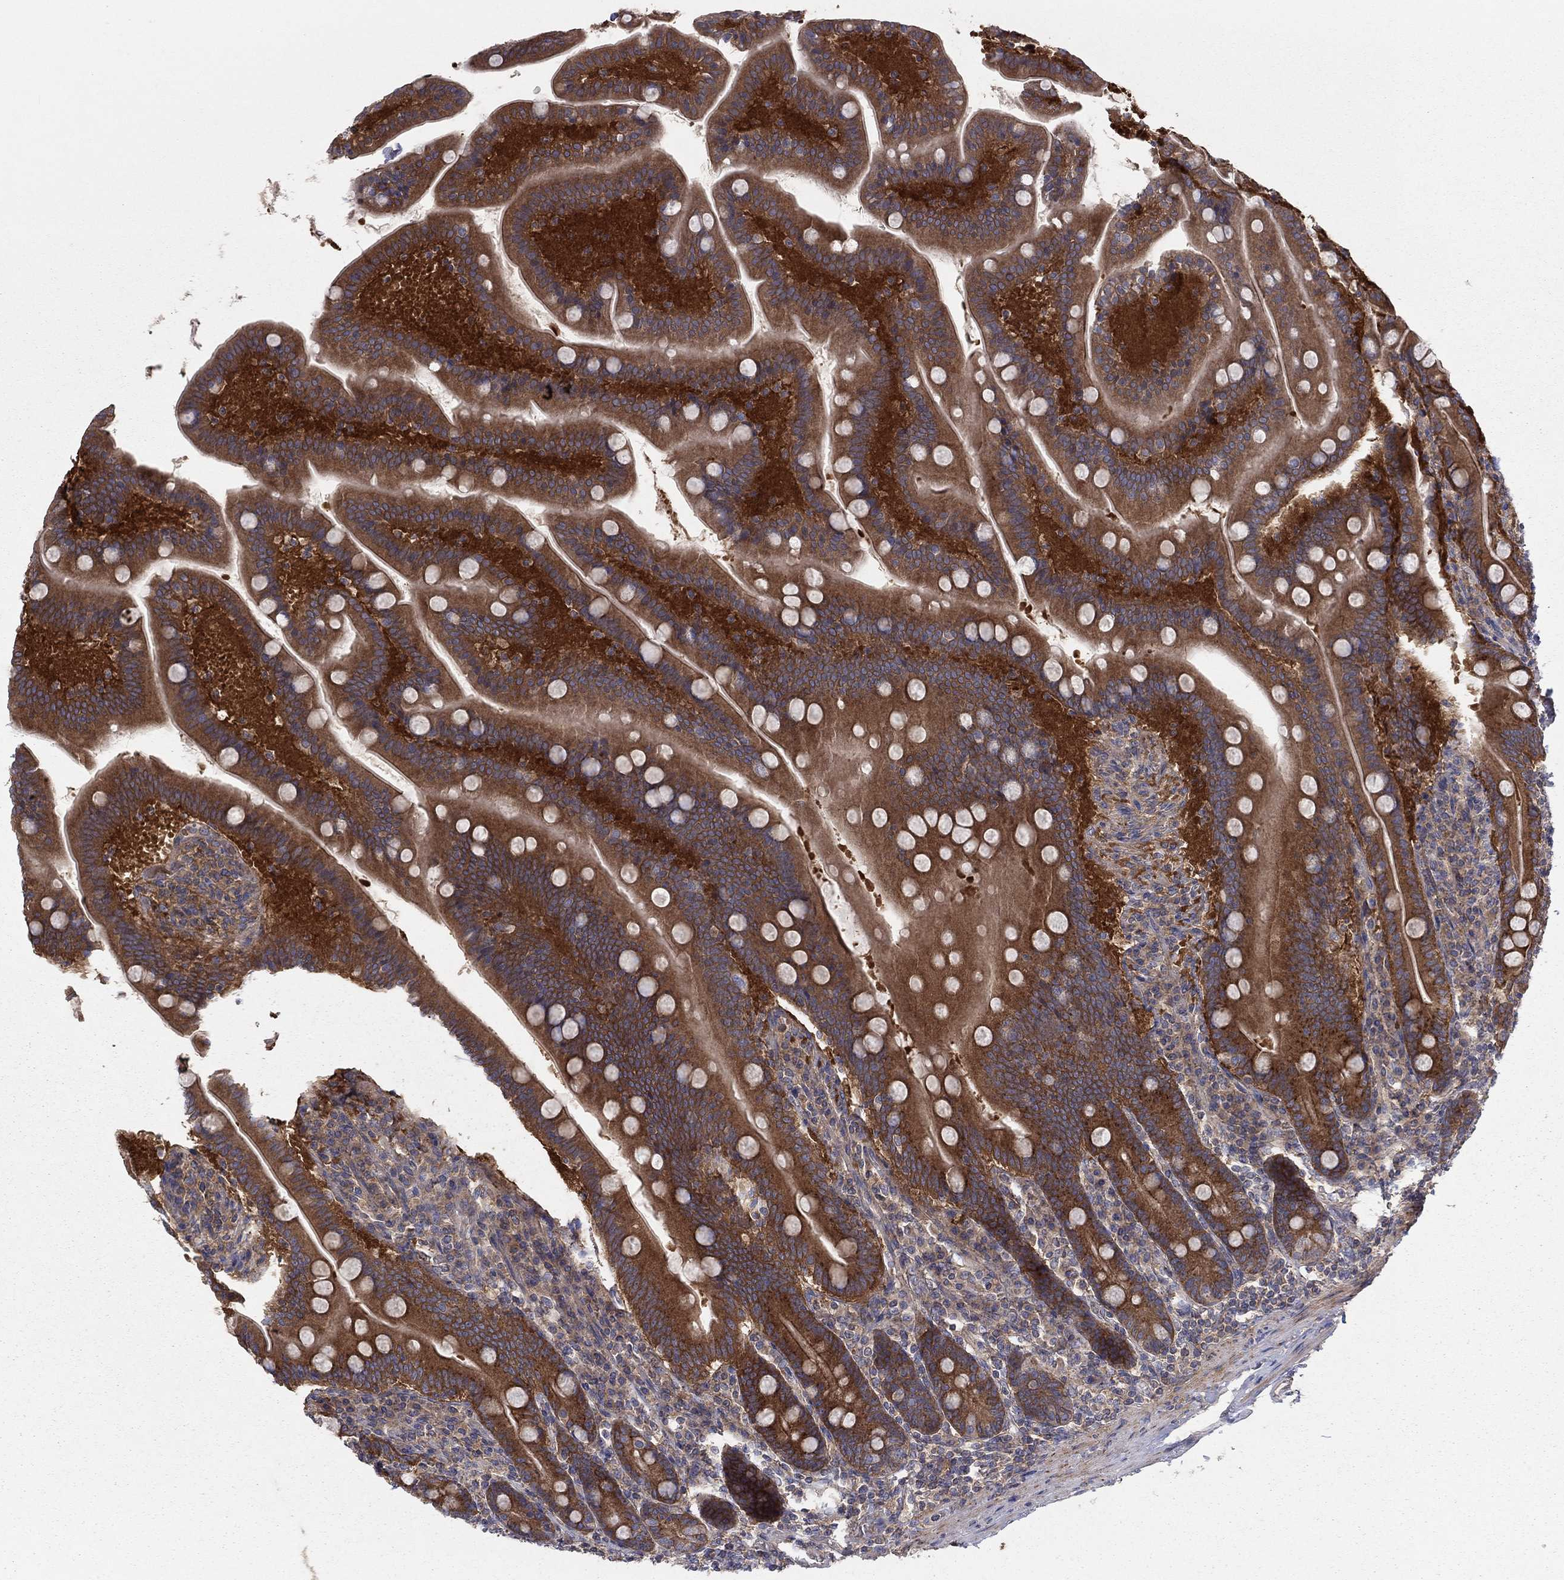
{"staining": {"intensity": "strong", "quantity": ">75%", "location": "cytoplasmic/membranous"}, "tissue": "small intestine", "cell_type": "Glandular cells", "image_type": "normal", "snomed": [{"axis": "morphology", "description": "Normal tissue, NOS"}, {"axis": "topography", "description": "Small intestine"}], "caption": "Small intestine stained with a brown dye reveals strong cytoplasmic/membranous positive positivity in approximately >75% of glandular cells.", "gene": "RNF123", "patient": {"sex": "male", "age": 66}}